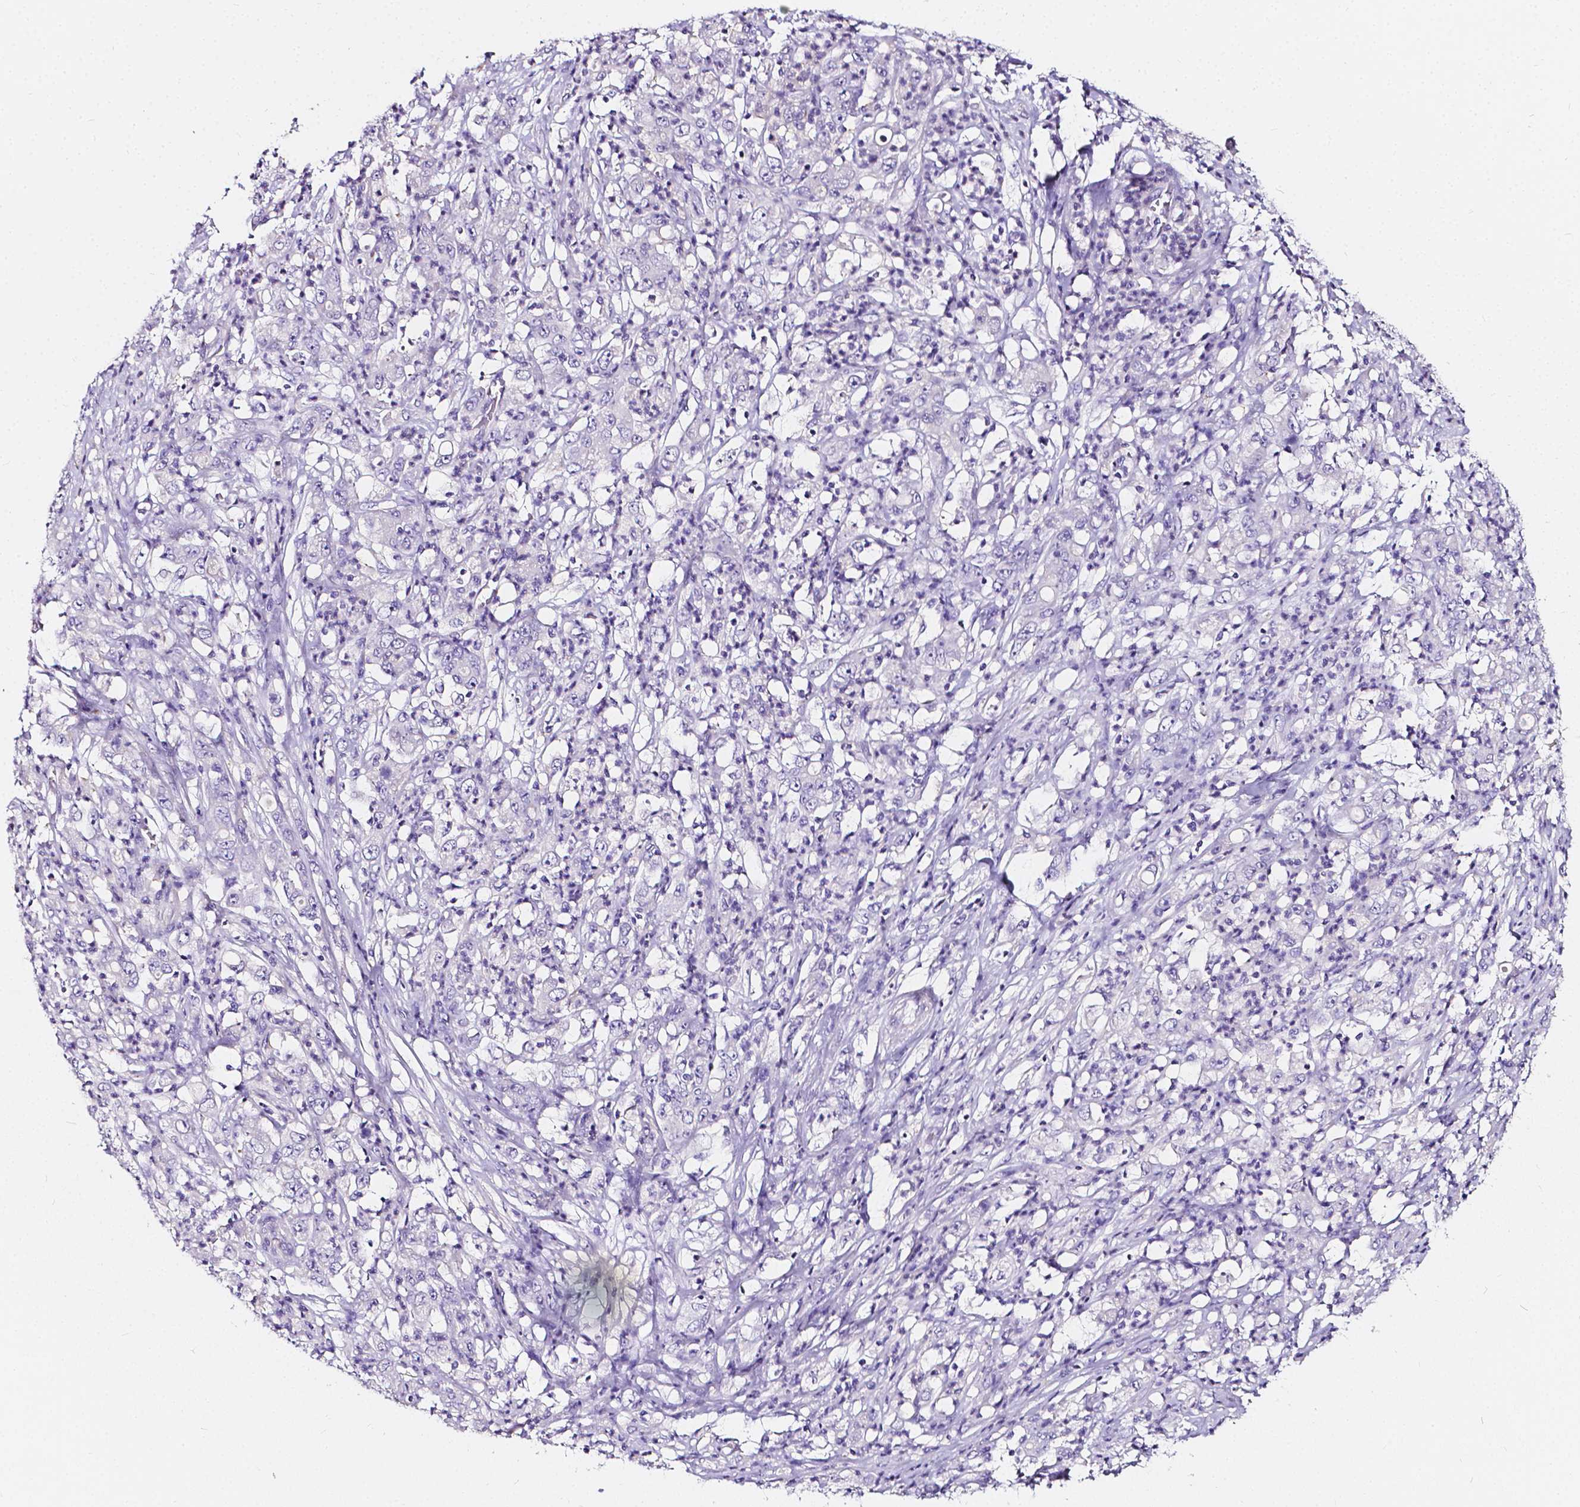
{"staining": {"intensity": "negative", "quantity": "none", "location": "none"}, "tissue": "stomach cancer", "cell_type": "Tumor cells", "image_type": "cancer", "snomed": [{"axis": "morphology", "description": "Adenocarcinoma, NOS"}, {"axis": "topography", "description": "Stomach, lower"}], "caption": "Human stomach adenocarcinoma stained for a protein using immunohistochemistry (IHC) shows no positivity in tumor cells.", "gene": "CLSTN2", "patient": {"sex": "female", "age": 71}}